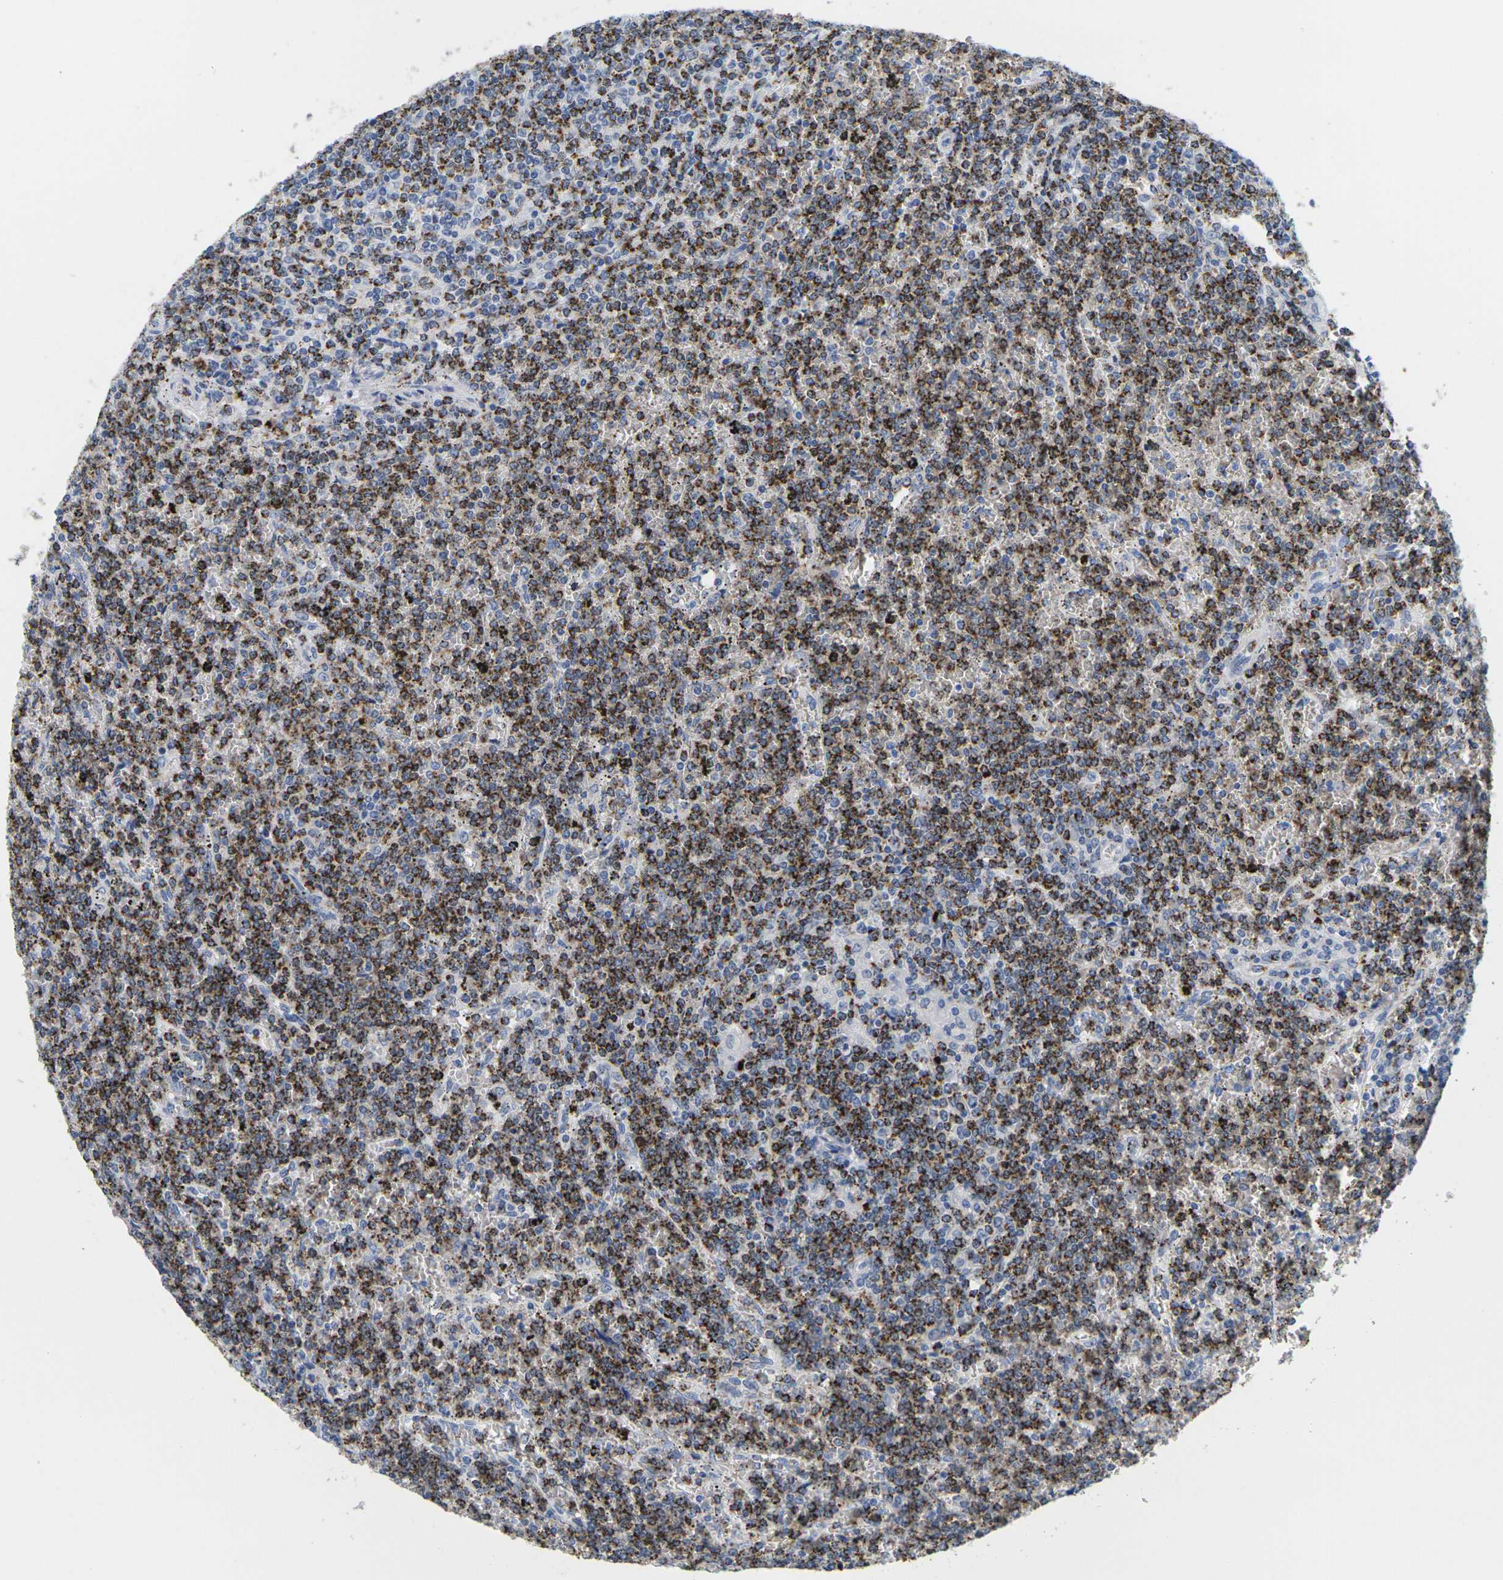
{"staining": {"intensity": "strong", "quantity": ">75%", "location": "cytoplasmic/membranous"}, "tissue": "lymphoma", "cell_type": "Tumor cells", "image_type": "cancer", "snomed": [{"axis": "morphology", "description": "Malignant lymphoma, non-Hodgkin's type, Low grade"}, {"axis": "topography", "description": "Spleen"}], "caption": "This is a micrograph of IHC staining of malignant lymphoma, non-Hodgkin's type (low-grade), which shows strong expression in the cytoplasmic/membranous of tumor cells.", "gene": "HLA-DOB", "patient": {"sex": "female", "age": 19}}